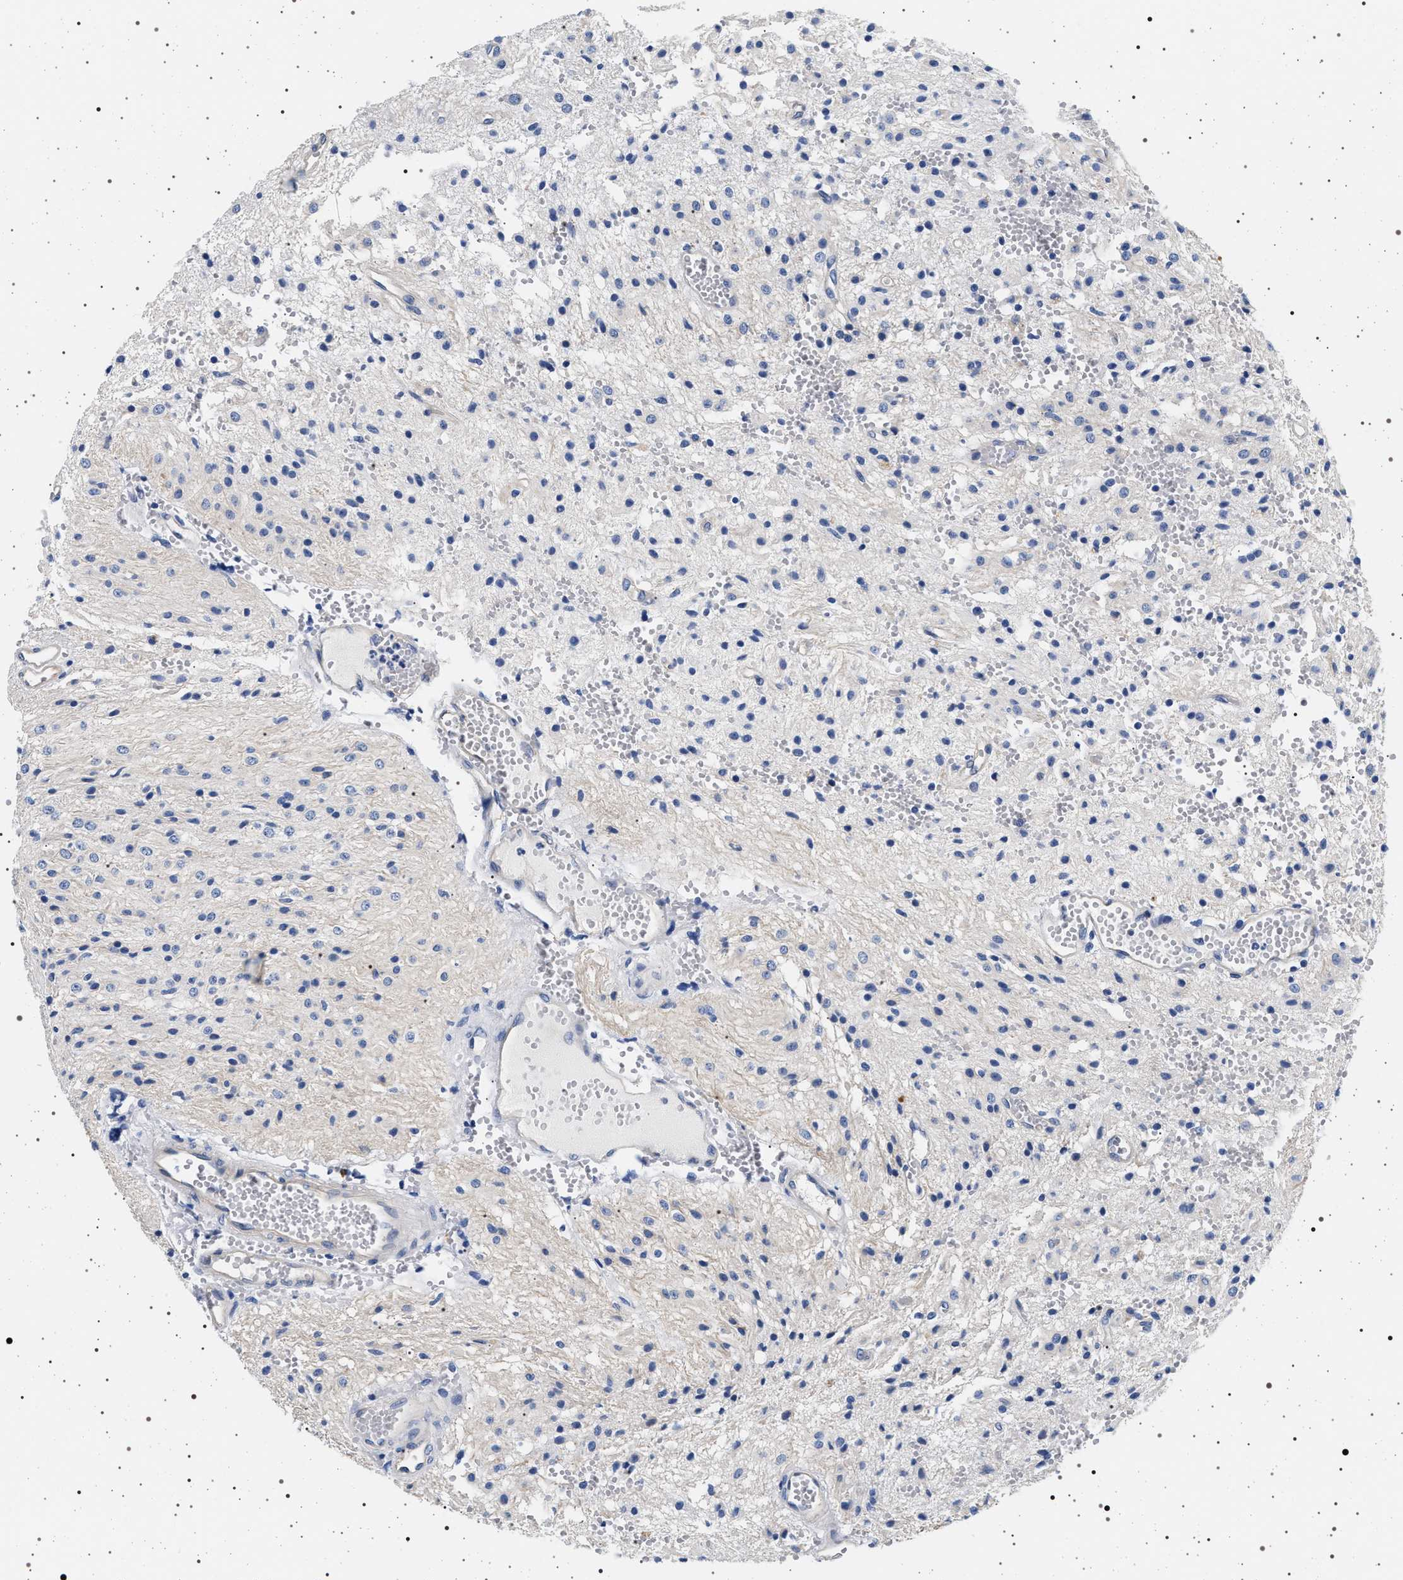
{"staining": {"intensity": "negative", "quantity": "none", "location": "none"}, "tissue": "glioma", "cell_type": "Tumor cells", "image_type": "cancer", "snomed": [{"axis": "morphology", "description": "Glioma, malignant, High grade"}, {"axis": "topography", "description": "Brain"}], "caption": "An image of human malignant high-grade glioma is negative for staining in tumor cells. (Stains: DAB (3,3'-diaminobenzidine) immunohistochemistry with hematoxylin counter stain, Microscopy: brightfield microscopy at high magnification).", "gene": "HSD17B1", "patient": {"sex": "female", "age": 59}}